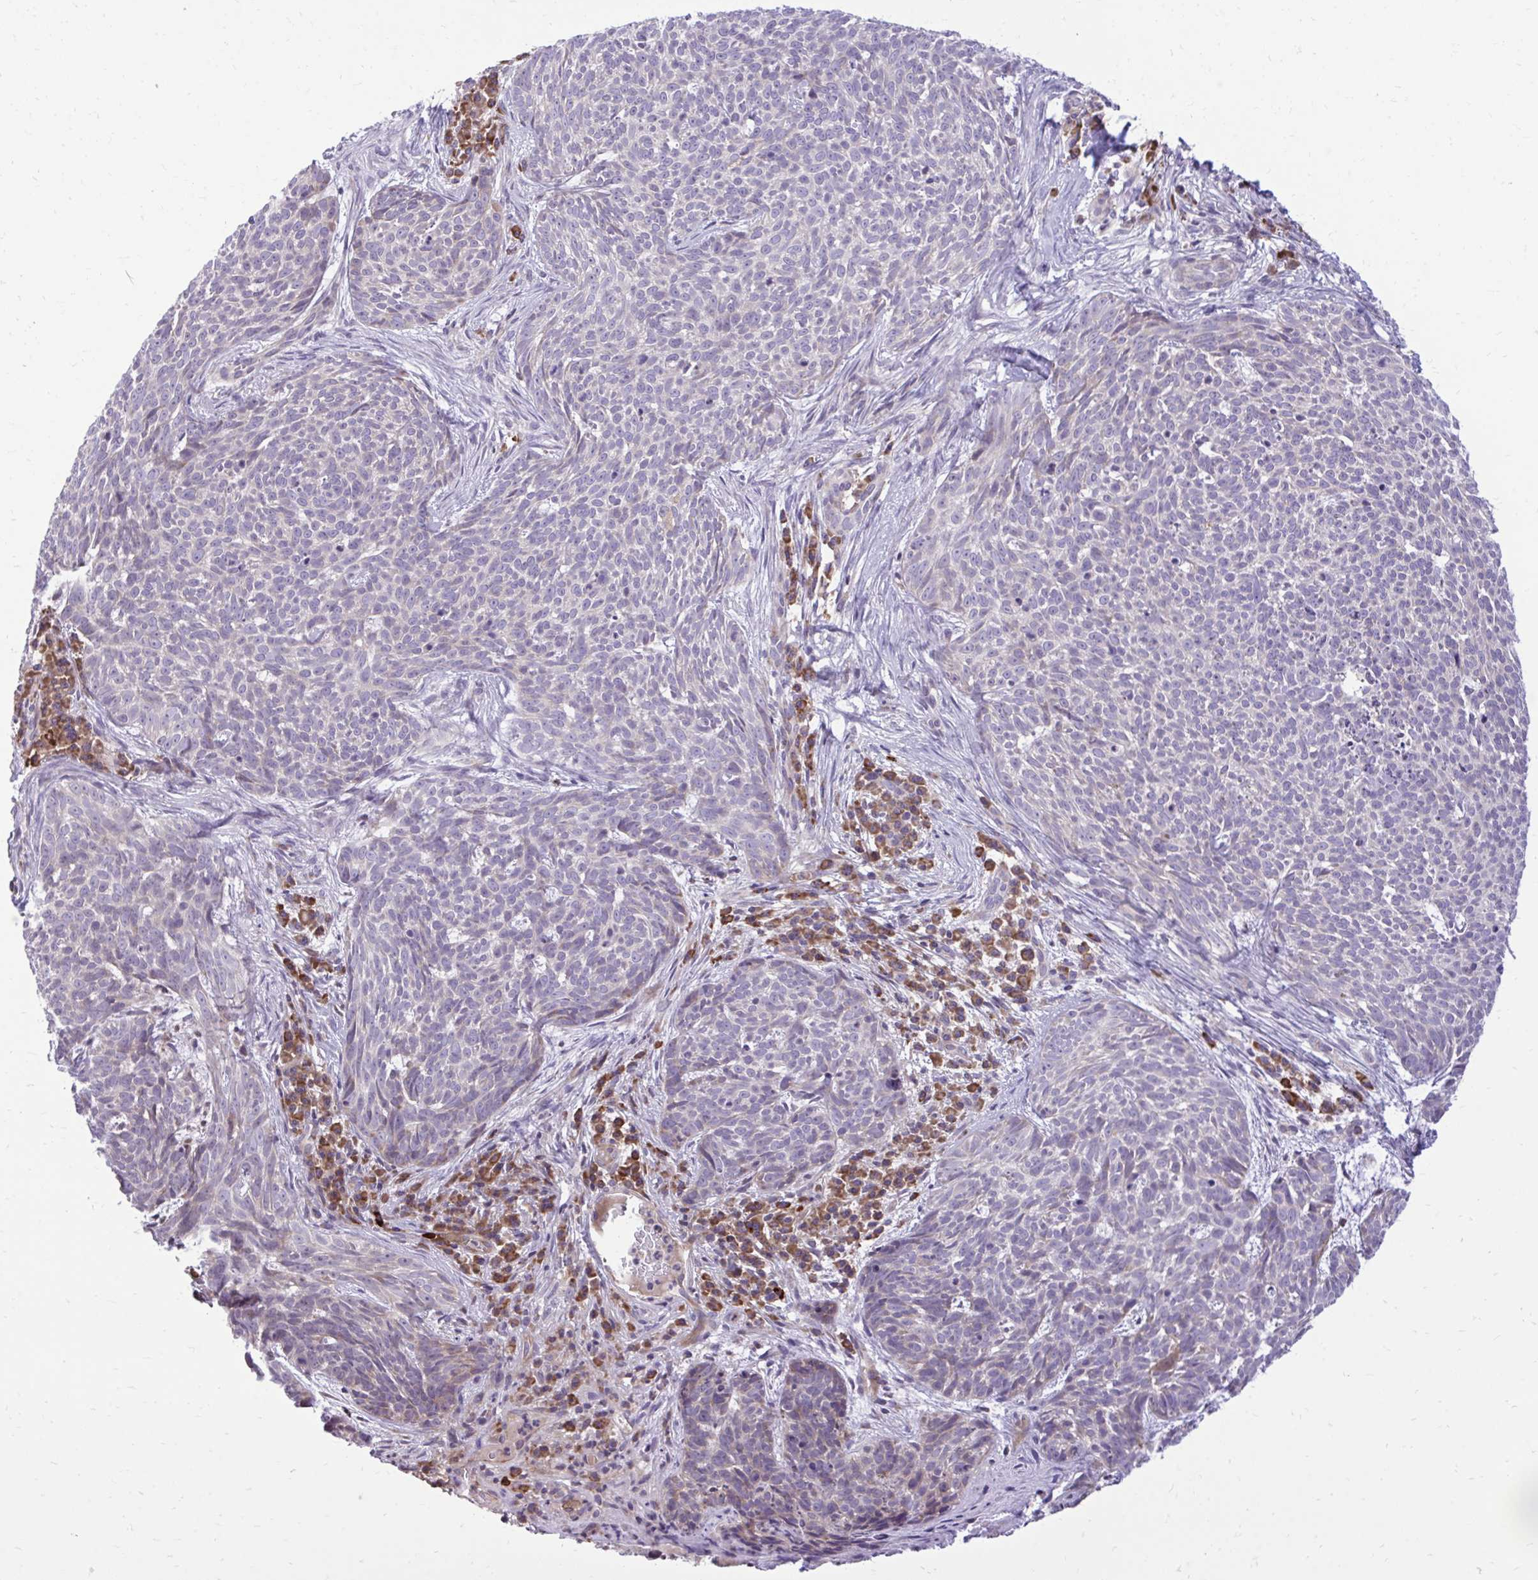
{"staining": {"intensity": "negative", "quantity": "none", "location": "none"}, "tissue": "skin cancer", "cell_type": "Tumor cells", "image_type": "cancer", "snomed": [{"axis": "morphology", "description": "Basal cell carcinoma"}, {"axis": "topography", "description": "Skin"}], "caption": "Human skin cancer (basal cell carcinoma) stained for a protein using immunohistochemistry displays no positivity in tumor cells.", "gene": "METTL9", "patient": {"sex": "female", "age": 93}}